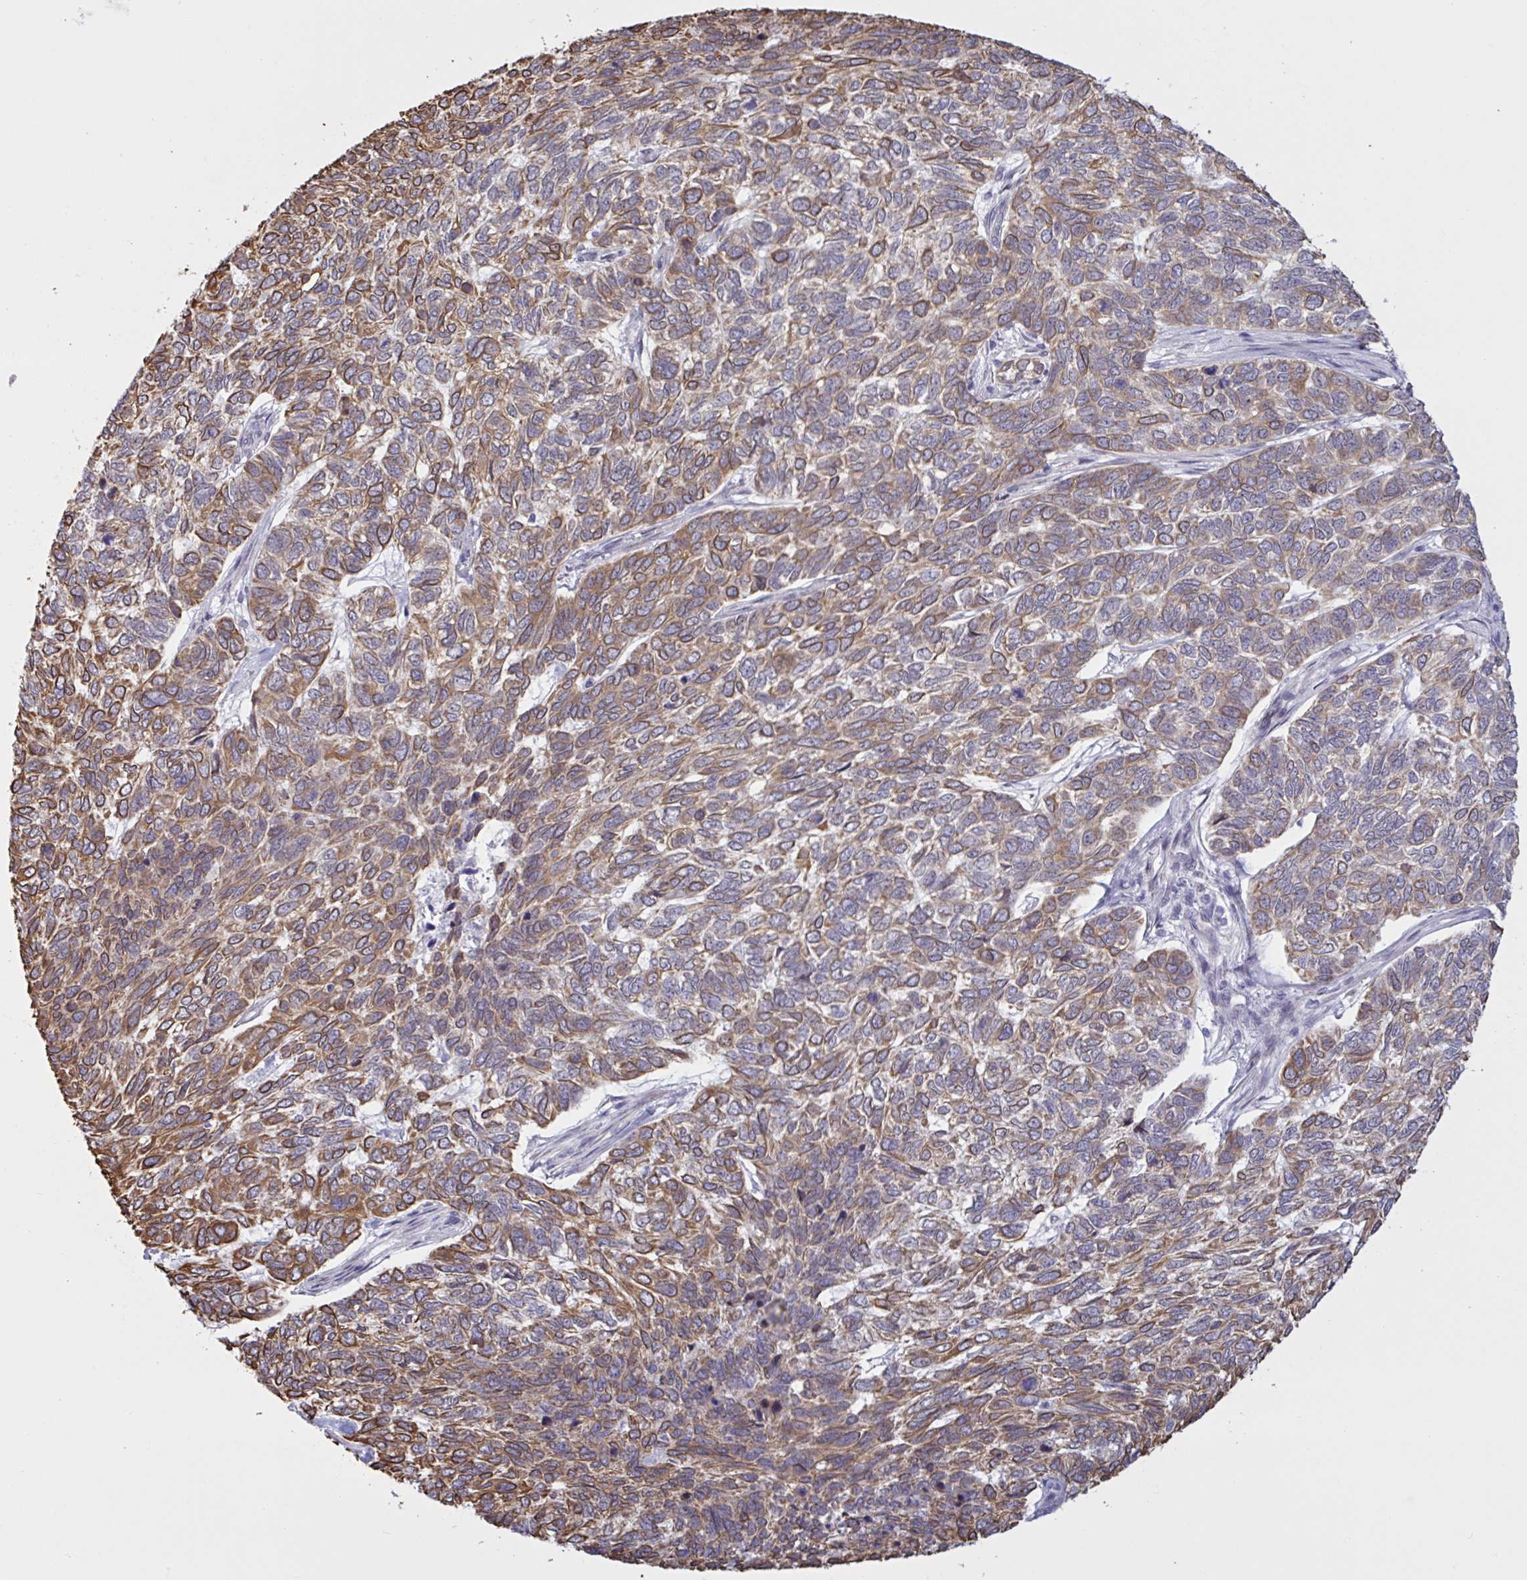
{"staining": {"intensity": "moderate", "quantity": ">75%", "location": "cytoplasmic/membranous"}, "tissue": "skin cancer", "cell_type": "Tumor cells", "image_type": "cancer", "snomed": [{"axis": "morphology", "description": "Basal cell carcinoma"}, {"axis": "topography", "description": "Skin"}], "caption": "Skin cancer (basal cell carcinoma) was stained to show a protein in brown. There is medium levels of moderate cytoplasmic/membranous expression in approximately >75% of tumor cells.", "gene": "PRMT6", "patient": {"sex": "female", "age": 65}}